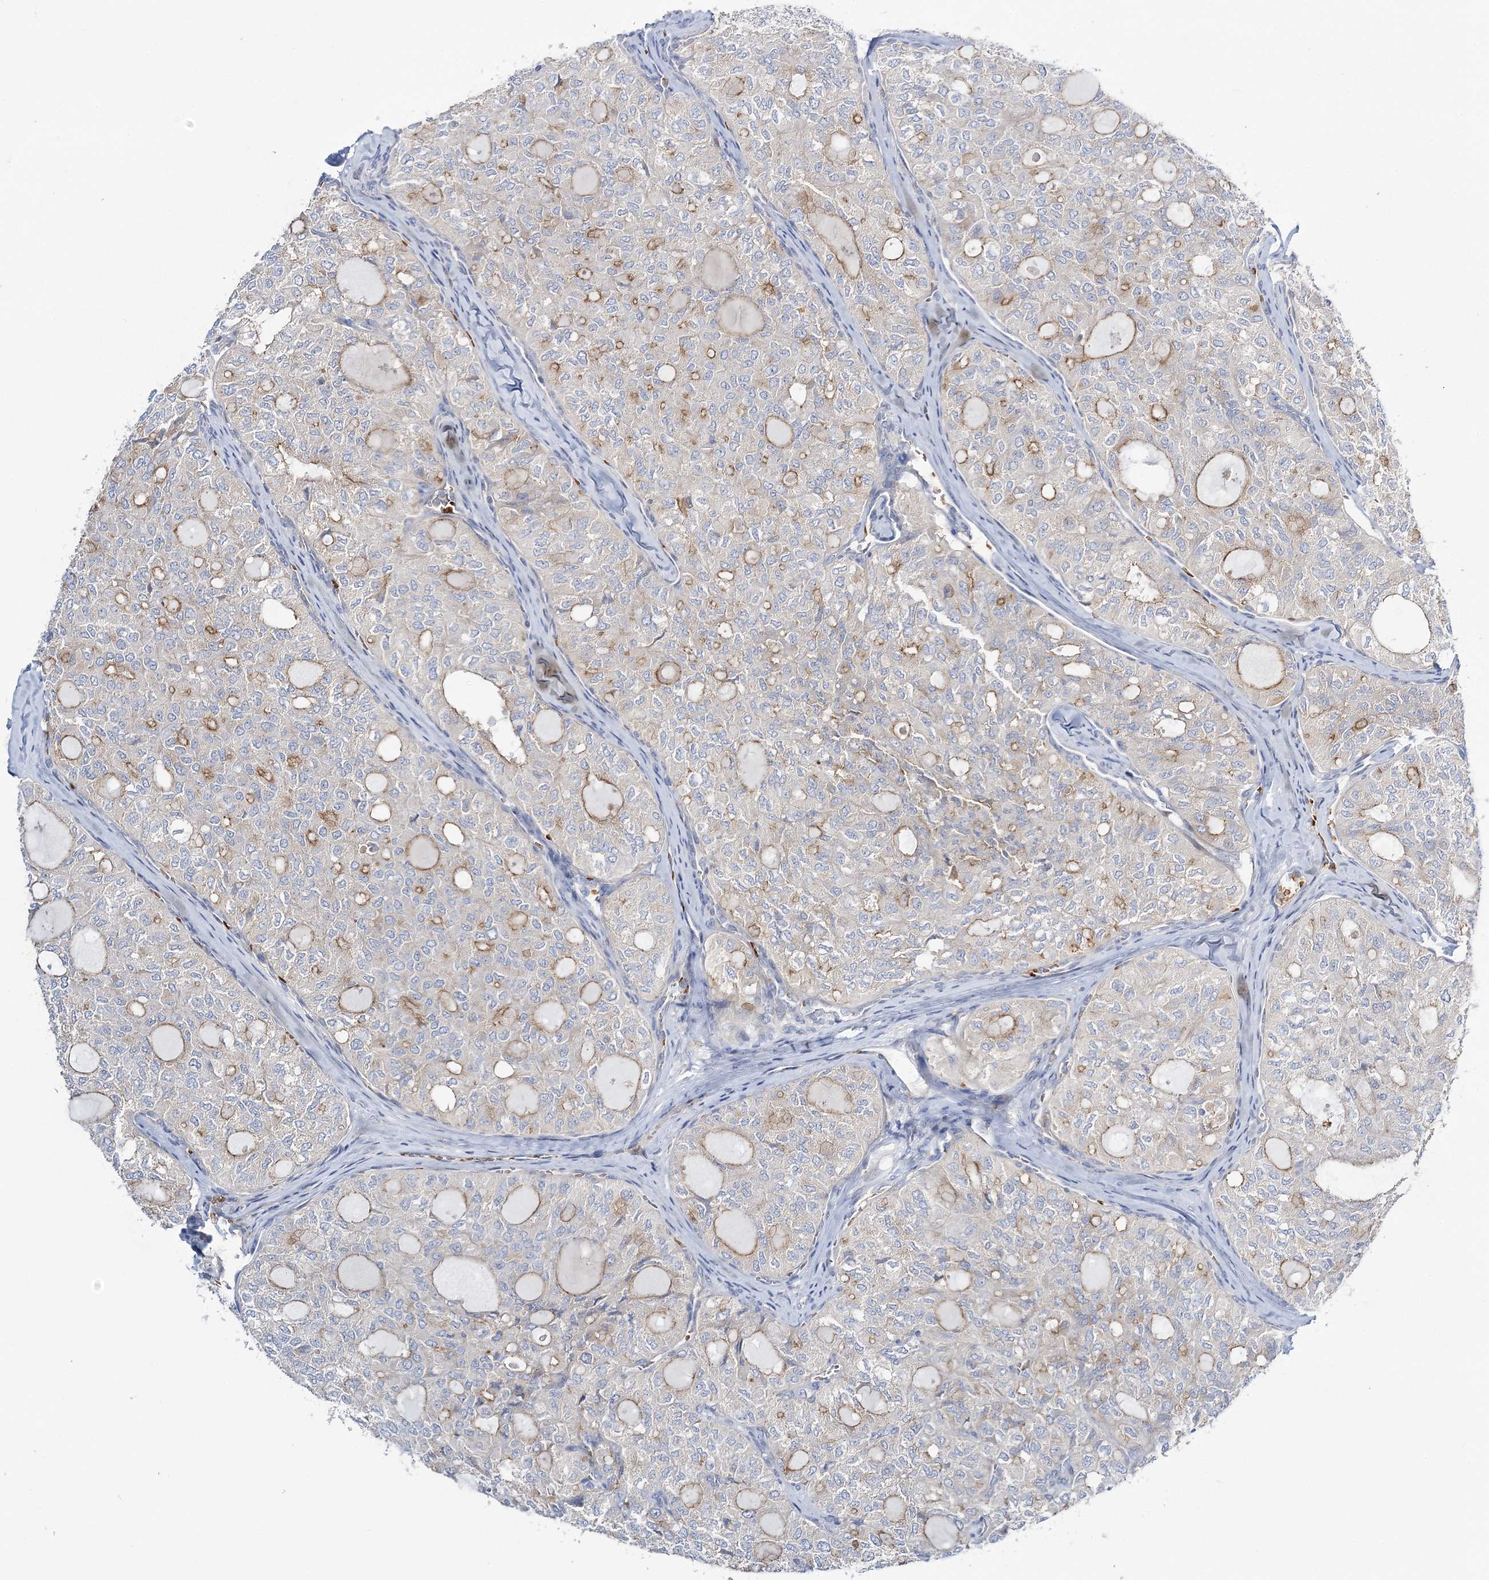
{"staining": {"intensity": "moderate", "quantity": "25%-75%", "location": "cytoplasmic/membranous"}, "tissue": "thyroid cancer", "cell_type": "Tumor cells", "image_type": "cancer", "snomed": [{"axis": "morphology", "description": "Follicular adenoma carcinoma, NOS"}, {"axis": "topography", "description": "Thyroid gland"}], "caption": "There is medium levels of moderate cytoplasmic/membranous staining in tumor cells of follicular adenoma carcinoma (thyroid), as demonstrated by immunohistochemical staining (brown color).", "gene": "ATP11B", "patient": {"sex": "male", "age": 75}}